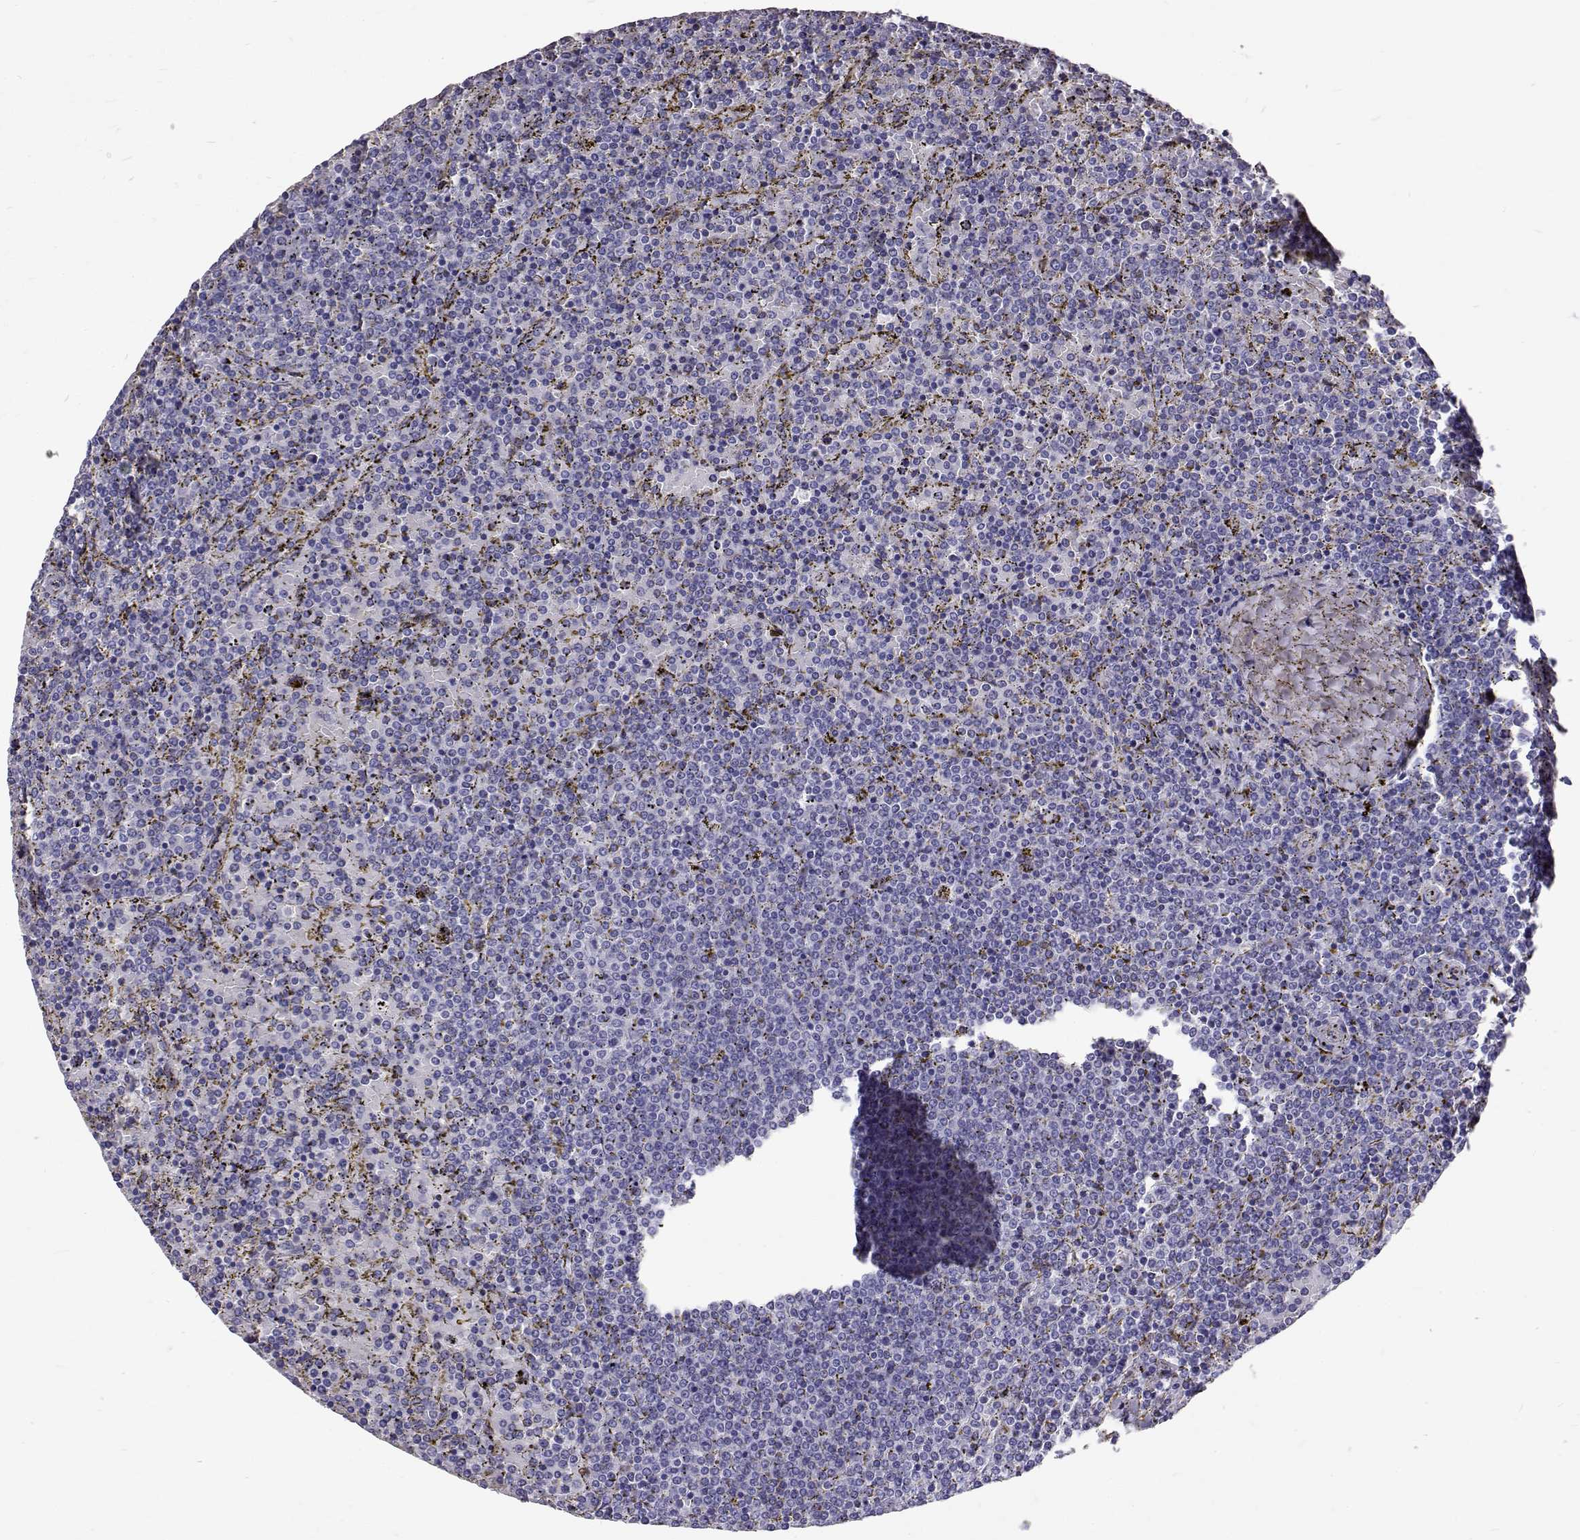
{"staining": {"intensity": "negative", "quantity": "none", "location": "none"}, "tissue": "lymphoma", "cell_type": "Tumor cells", "image_type": "cancer", "snomed": [{"axis": "morphology", "description": "Malignant lymphoma, non-Hodgkin's type, Low grade"}, {"axis": "topography", "description": "Spleen"}], "caption": "This is a image of IHC staining of lymphoma, which shows no expression in tumor cells.", "gene": "IGSF1", "patient": {"sex": "female", "age": 77}}